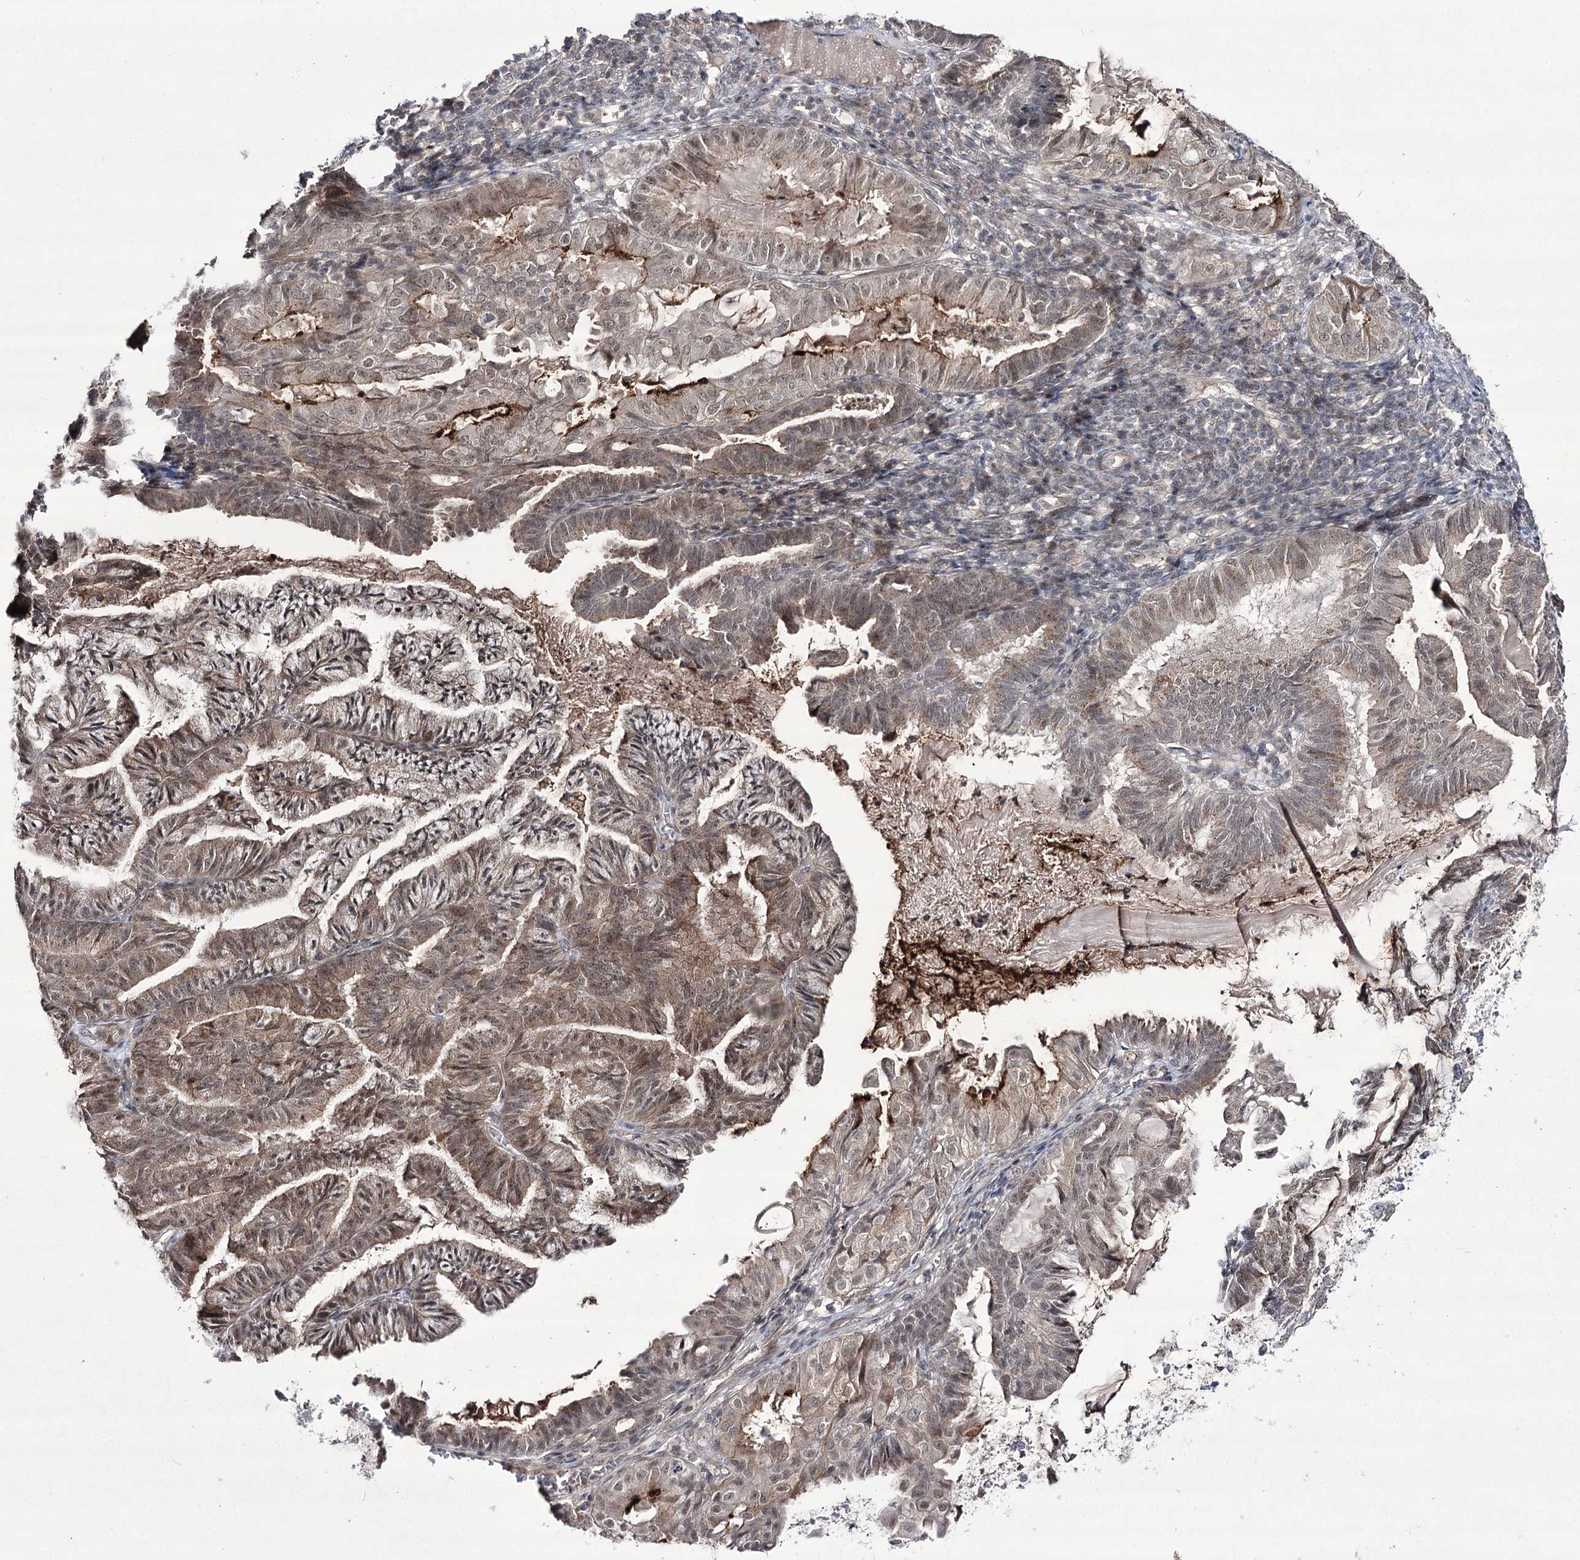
{"staining": {"intensity": "moderate", "quantity": ">75%", "location": "cytoplasmic/membranous,nuclear"}, "tissue": "endometrial cancer", "cell_type": "Tumor cells", "image_type": "cancer", "snomed": [{"axis": "morphology", "description": "Adenocarcinoma, NOS"}, {"axis": "topography", "description": "Endometrium"}], "caption": "Immunohistochemistry micrograph of human endometrial cancer stained for a protein (brown), which reveals medium levels of moderate cytoplasmic/membranous and nuclear staining in about >75% of tumor cells.", "gene": "HOXC11", "patient": {"sex": "female", "age": 86}}